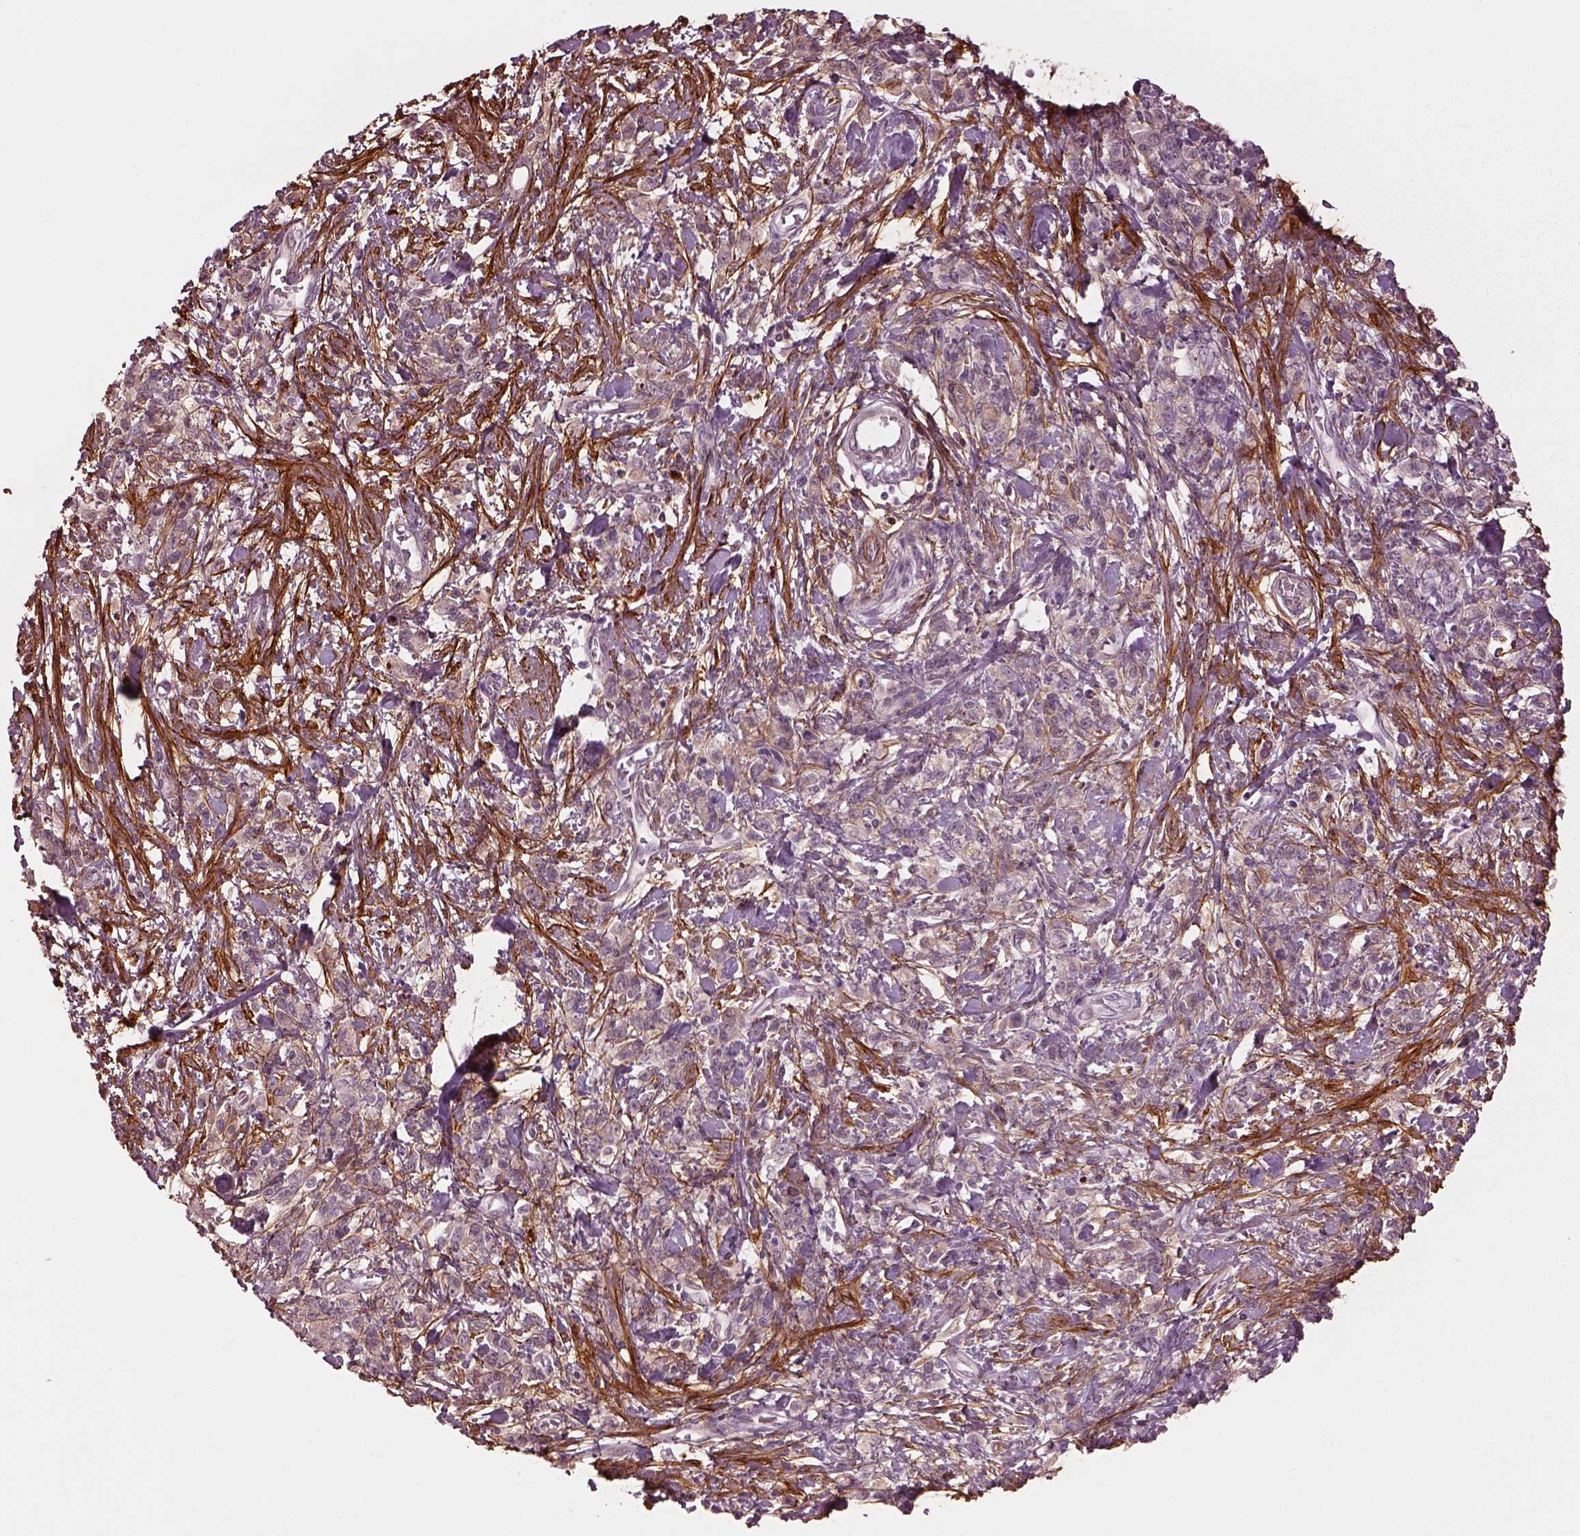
{"staining": {"intensity": "negative", "quantity": "none", "location": "none"}, "tissue": "stomach cancer", "cell_type": "Tumor cells", "image_type": "cancer", "snomed": [{"axis": "morphology", "description": "Adenocarcinoma, NOS"}, {"axis": "topography", "description": "Stomach"}], "caption": "Immunohistochemistry micrograph of stomach cancer stained for a protein (brown), which demonstrates no positivity in tumor cells.", "gene": "EFEMP1", "patient": {"sex": "male", "age": 77}}